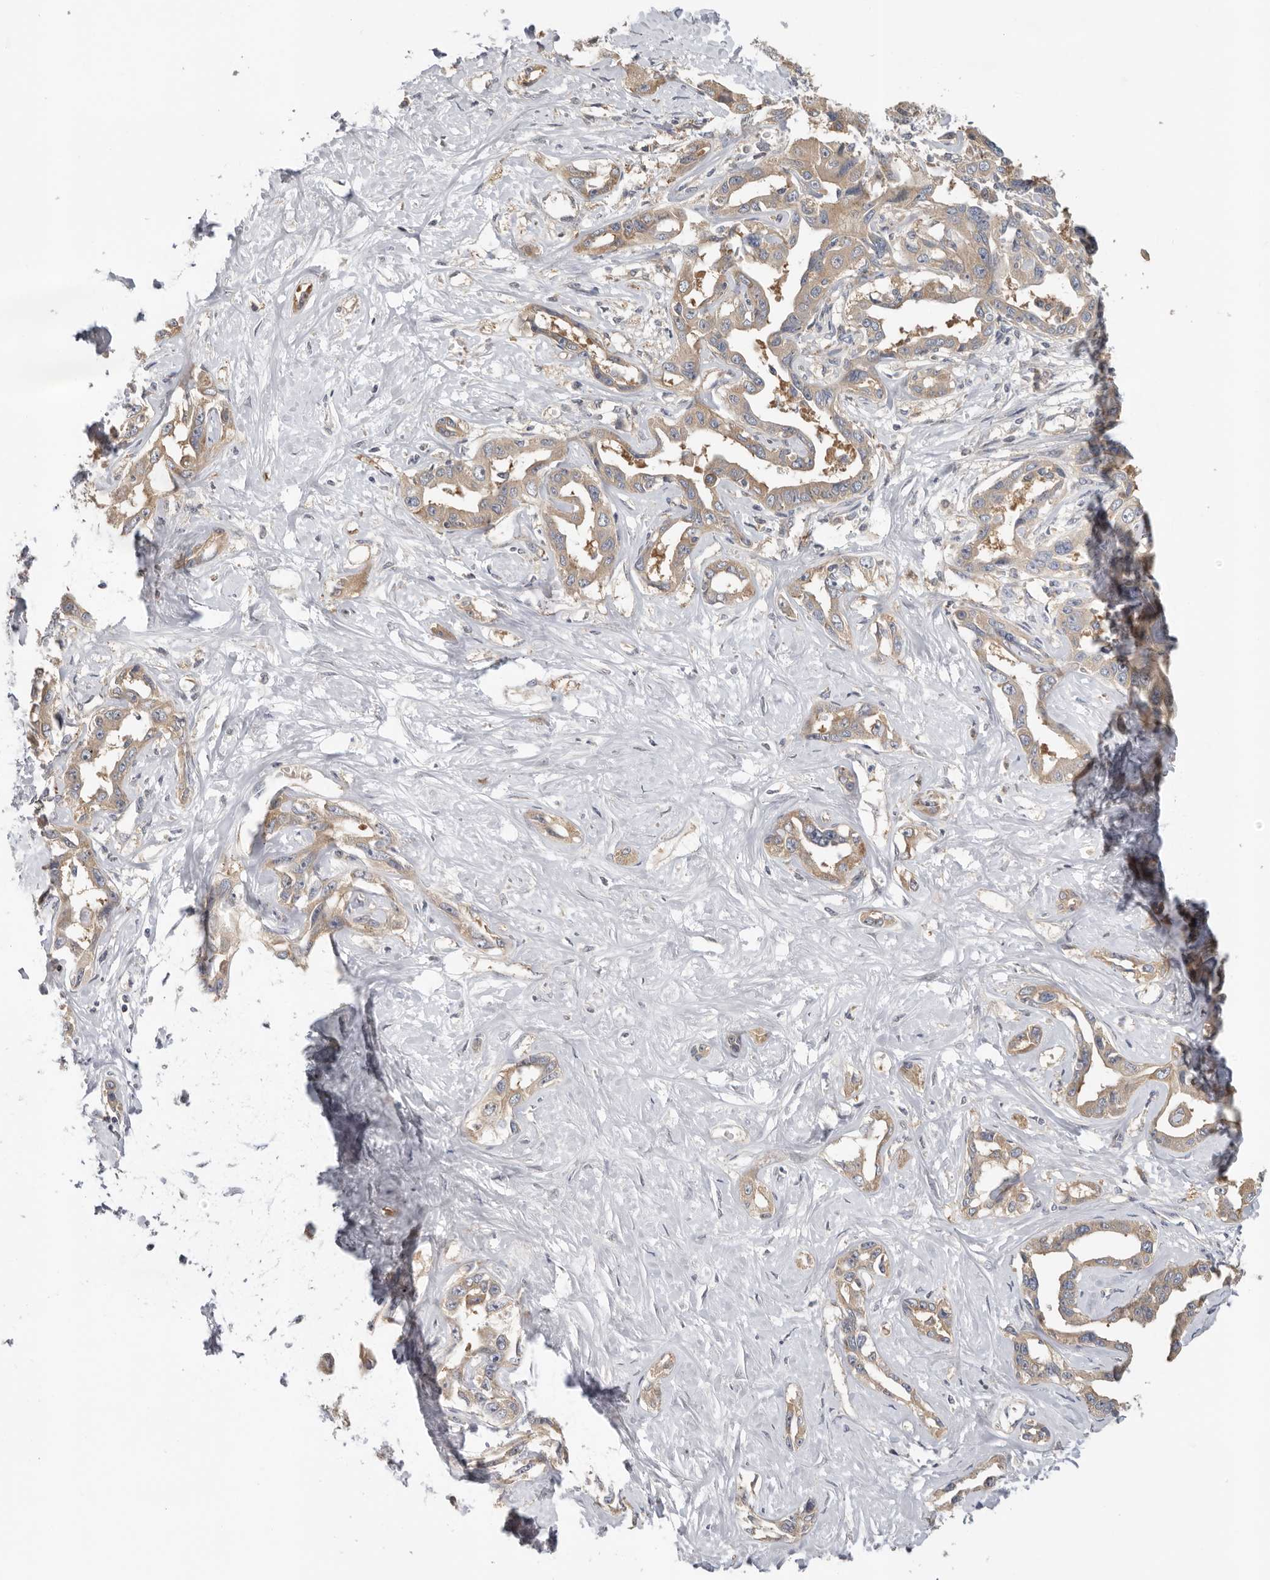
{"staining": {"intensity": "moderate", "quantity": ">75%", "location": "cytoplasmic/membranous"}, "tissue": "liver cancer", "cell_type": "Tumor cells", "image_type": "cancer", "snomed": [{"axis": "morphology", "description": "Cholangiocarcinoma"}, {"axis": "topography", "description": "Liver"}], "caption": "Immunohistochemistry micrograph of neoplastic tissue: liver cancer stained using immunohistochemistry (IHC) demonstrates medium levels of moderate protein expression localized specifically in the cytoplasmic/membranous of tumor cells, appearing as a cytoplasmic/membranous brown color.", "gene": "PPP1R42", "patient": {"sex": "male", "age": 59}}